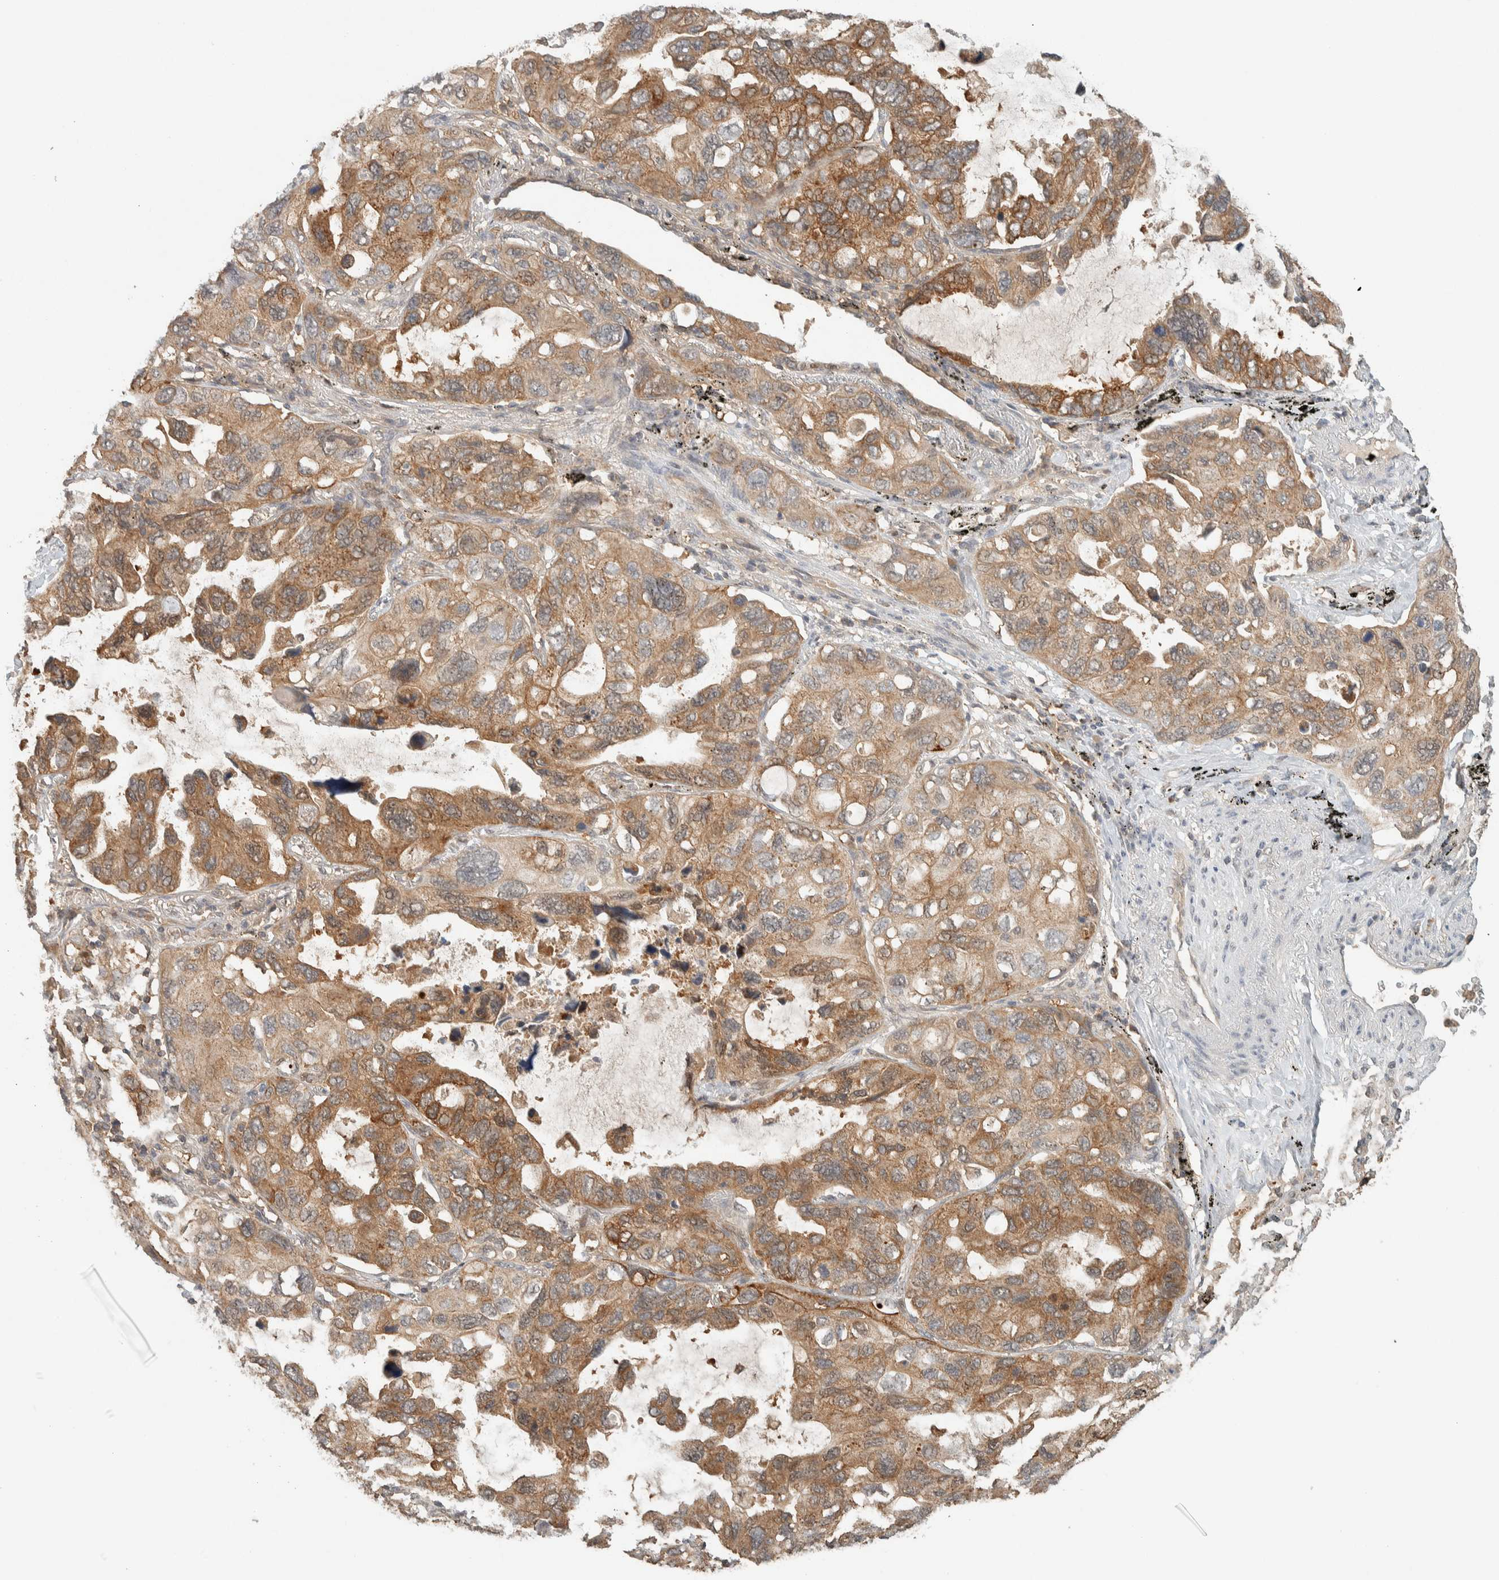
{"staining": {"intensity": "moderate", "quantity": ">75%", "location": "cytoplasmic/membranous"}, "tissue": "lung cancer", "cell_type": "Tumor cells", "image_type": "cancer", "snomed": [{"axis": "morphology", "description": "Squamous cell carcinoma, NOS"}, {"axis": "topography", "description": "Lung"}], "caption": "Squamous cell carcinoma (lung) stained with a brown dye exhibits moderate cytoplasmic/membranous positive staining in about >75% of tumor cells.", "gene": "ZNF567", "patient": {"sex": "female", "age": 73}}